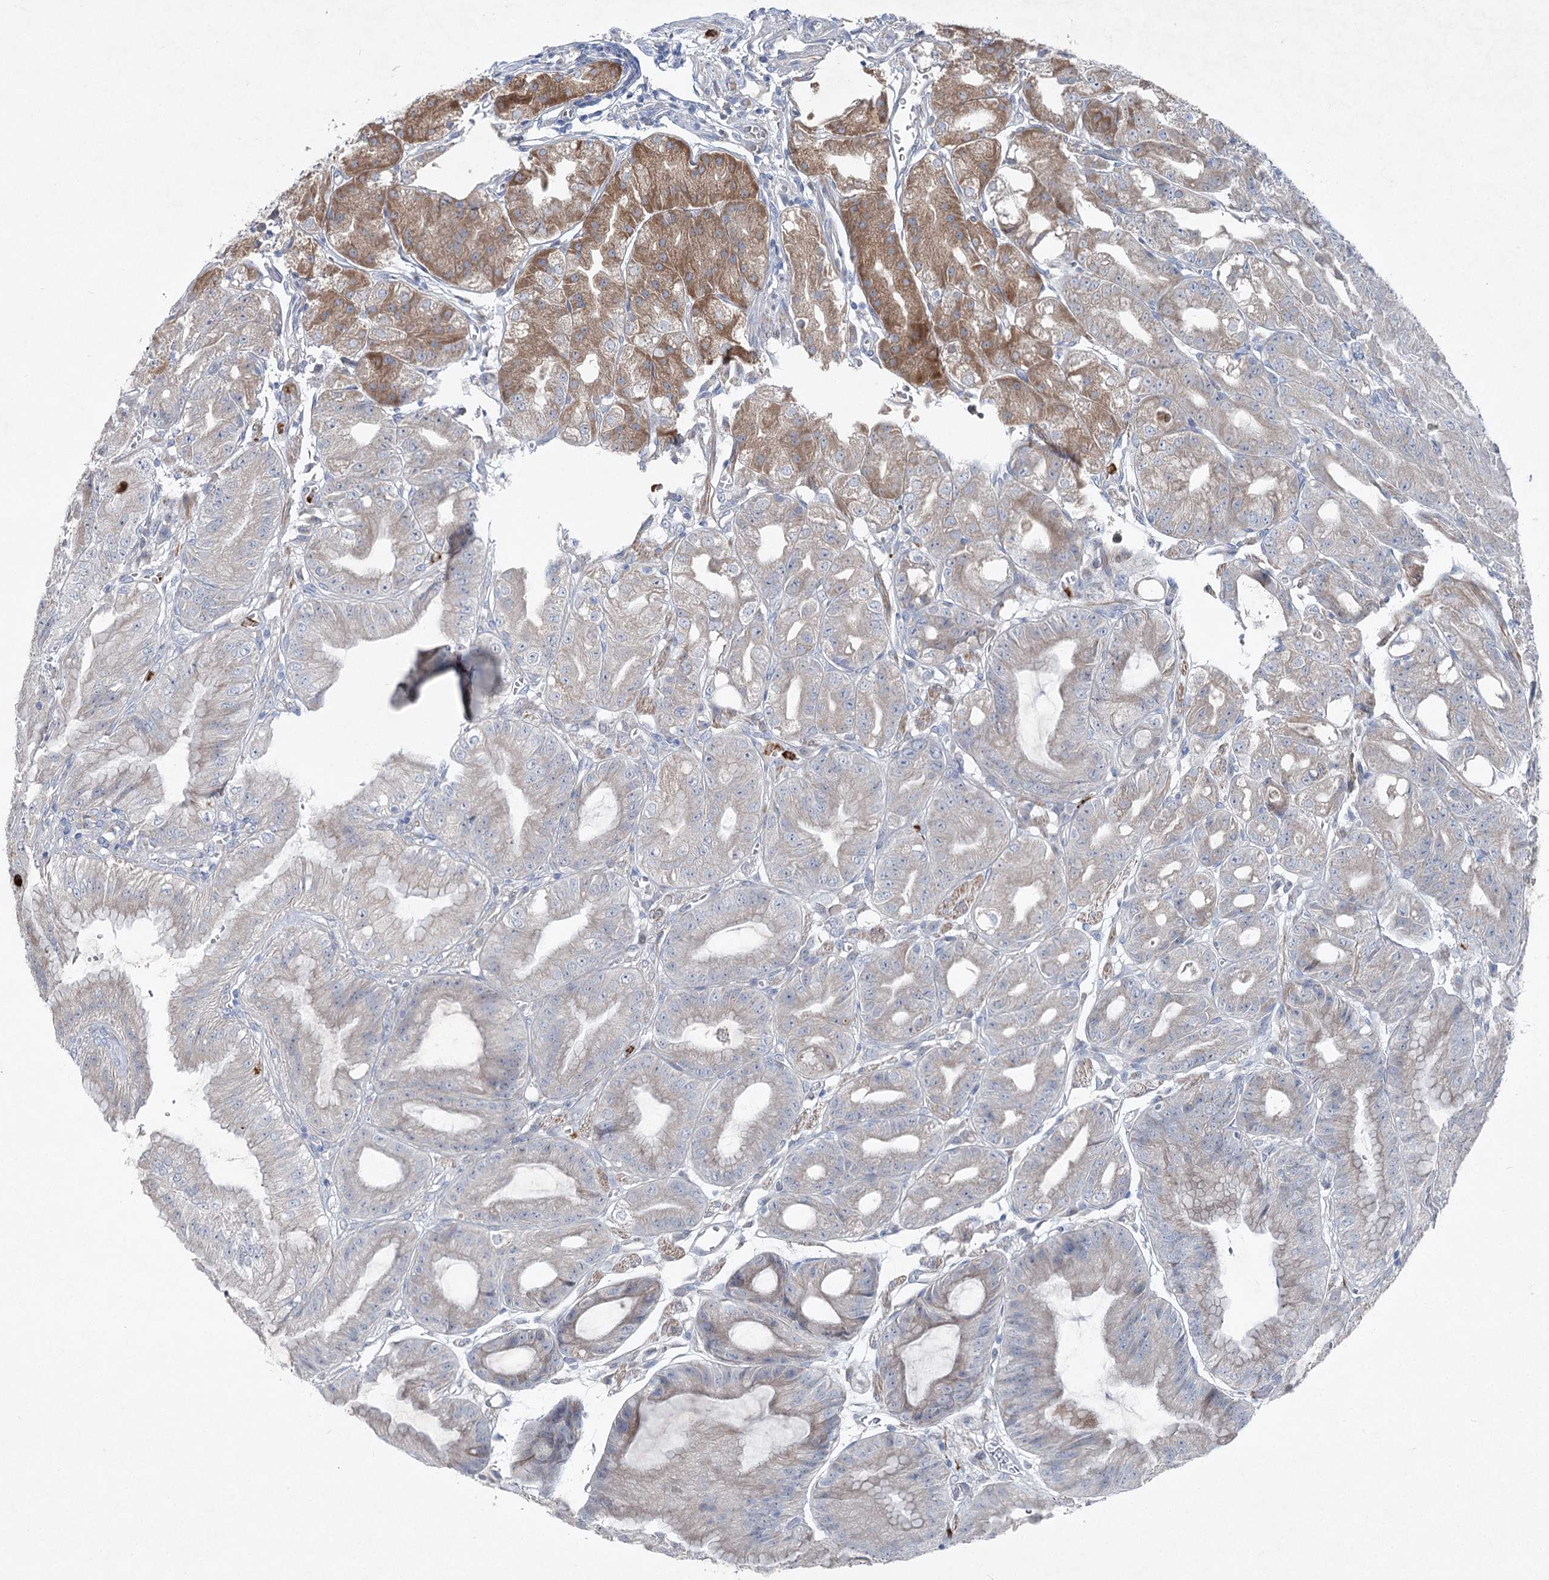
{"staining": {"intensity": "moderate", "quantity": "<25%", "location": "cytoplasmic/membranous"}, "tissue": "stomach", "cell_type": "Glandular cells", "image_type": "normal", "snomed": [{"axis": "morphology", "description": "Normal tissue, NOS"}, {"axis": "topography", "description": "Stomach, upper"}, {"axis": "topography", "description": "Stomach, lower"}], "caption": "A high-resolution histopathology image shows immunohistochemistry (IHC) staining of benign stomach, which demonstrates moderate cytoplasmic/membranous expression in approximately <25% of glandular cells. Immunohistochemistry (ihc) stains the protein of interest in brown and the nuclei are stained blue.", "gene": "ENSG00000285330", "patient": {"sex": "male", "age": 71}}